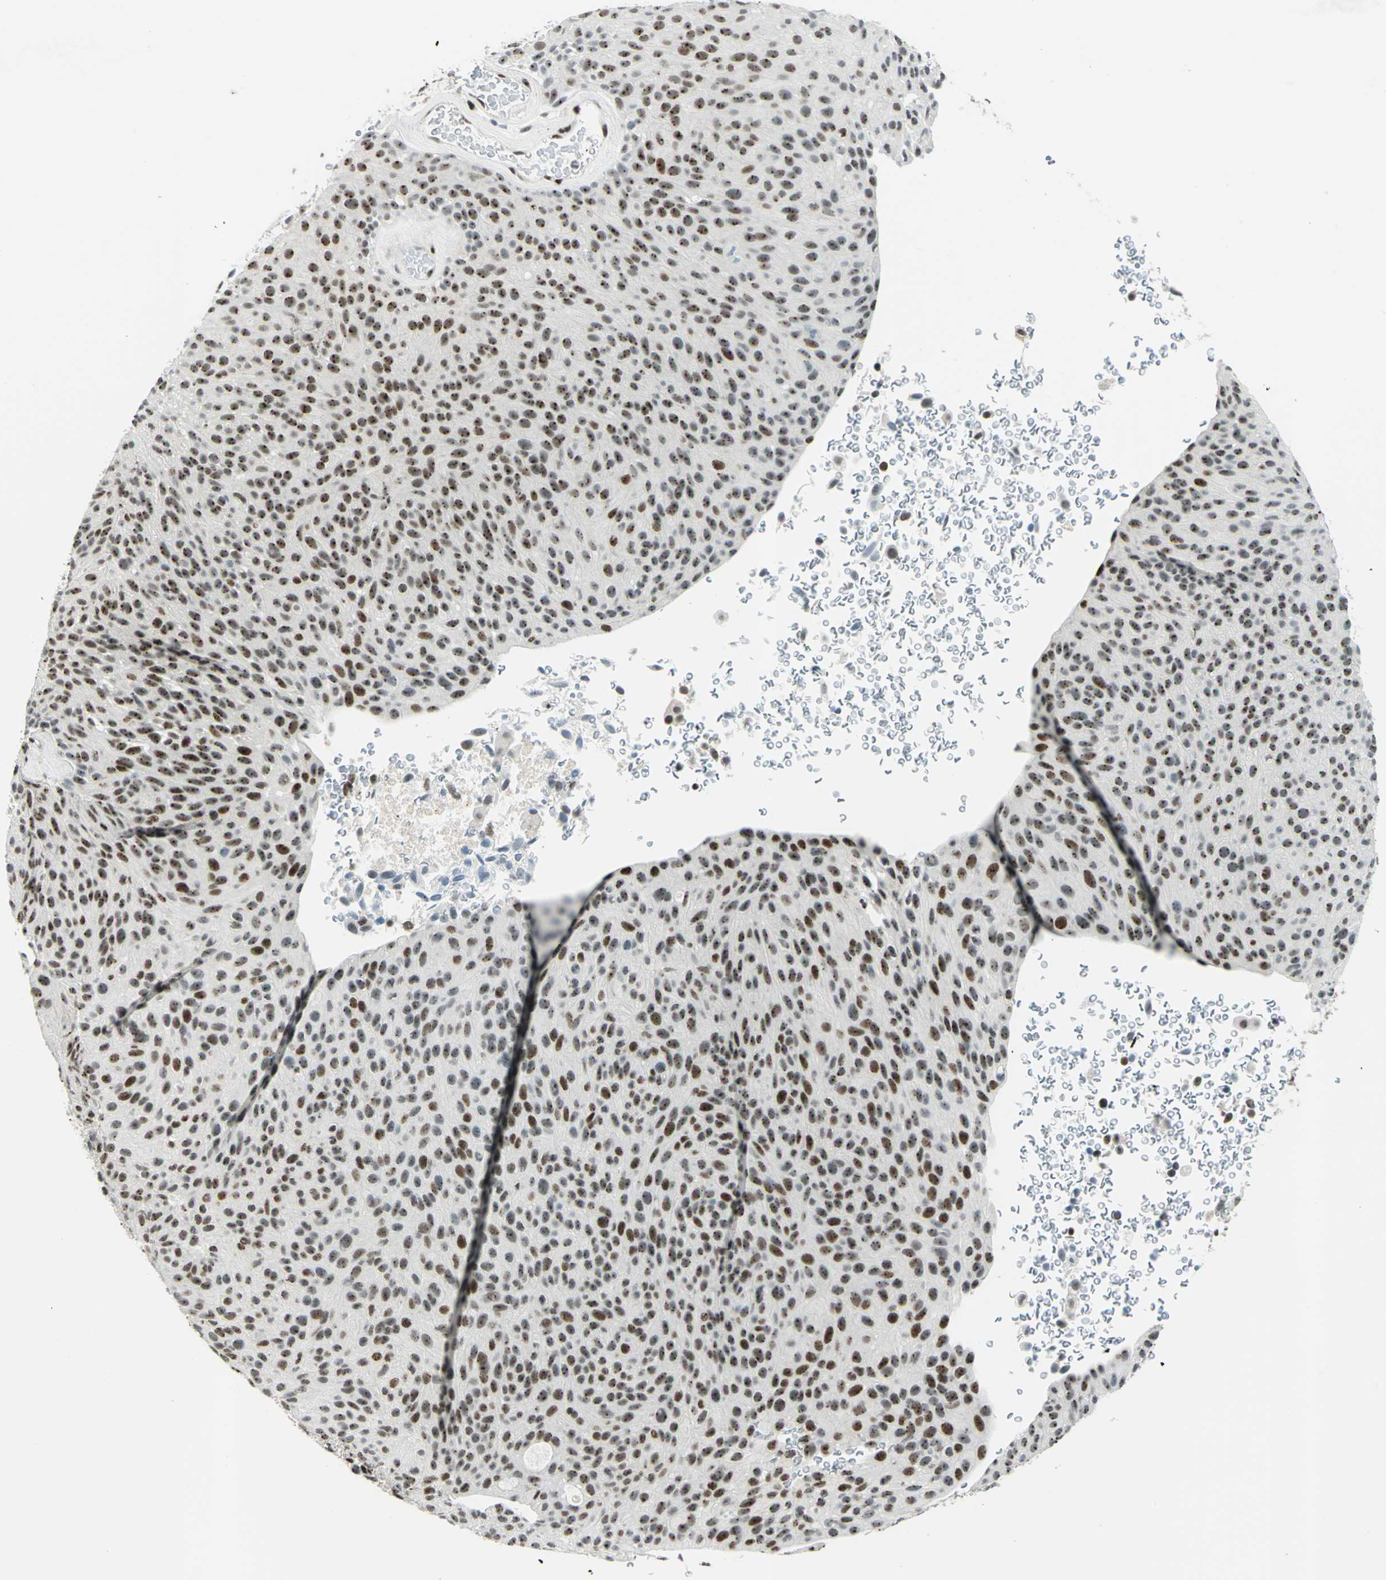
{"staining": {"intensity": "strong", "quantity": ">75%", "location": "nuclear"}, "tissue": "urothelial cancer", "cell_type": "Tumor cells", "image_type": "cancer", "snomed": [{"axis": "morphology", "description": "Urothelial carcinoma, Low grade"}, {"axis": "topography", "description": "Urinary bladder"}], "caption": "High-magnification brightfield microscopy of urothelial carcinoma (low-grade) stained with DAB (3,3'-diaminobenzidine) (brown) and counterstained with hematoxylin (blue). tumor cells exhibit strong nuclear positivity is seen in approximately>75% of cells.", "gene": "KAT6B", "patient": {"sex": "male", "age": 78}}